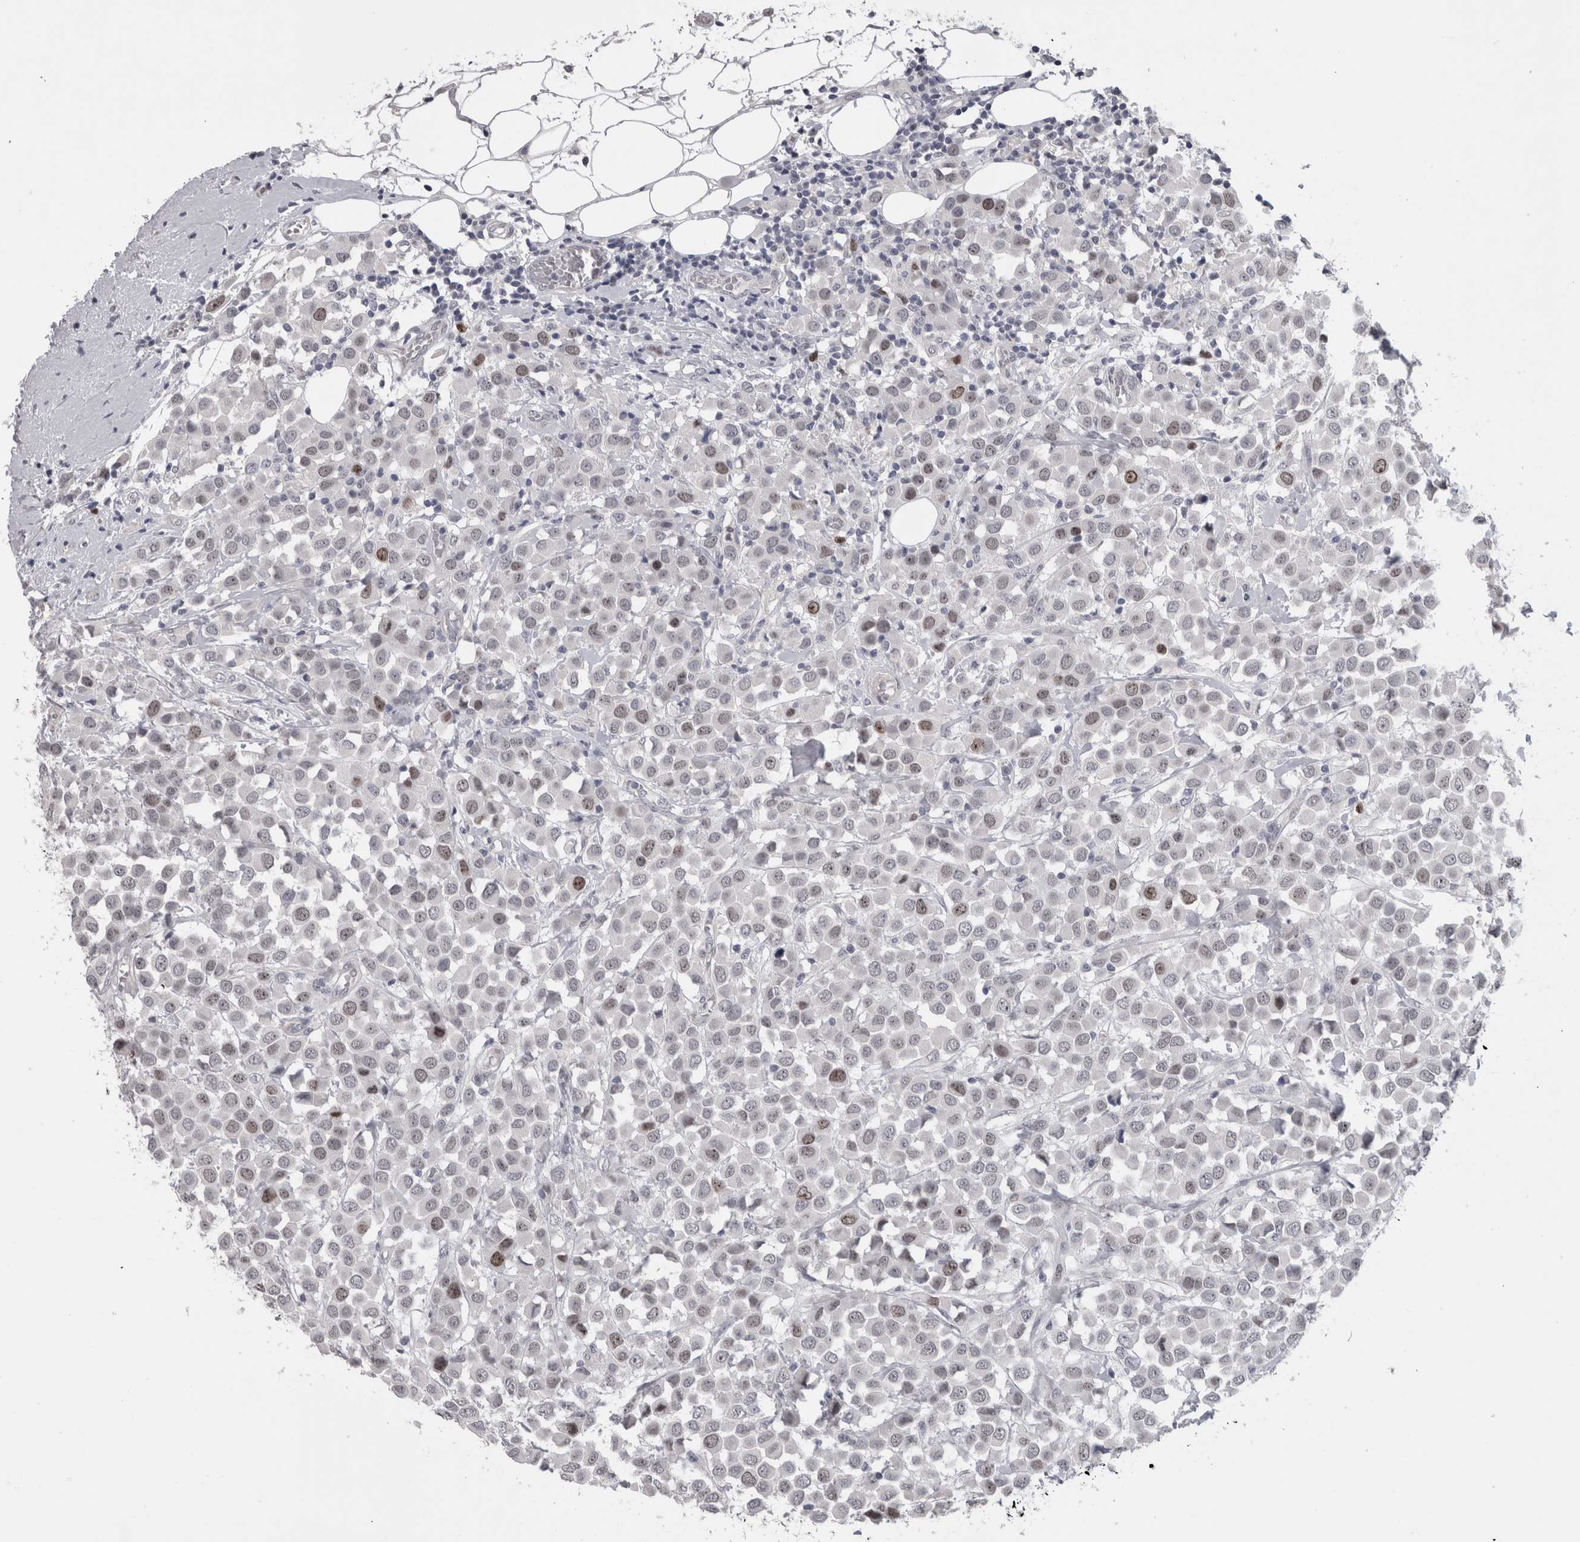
{"staining": {"intensity": "weak", "quantity": ">75%", "location": "nuclear"}, "tissue": "breast cancer", "cell_type": "Tumor cells", "image_type": "cancer", "snomed": [{"axis": "morphology", "description": "Duct carcinoma"}, {"axis": "topography", "description": "Breast"}], "caption": "Human breast cancer stained with a protein marker displays weak staining in tumor cells.", "gene": "KIF18B", "patient": {"sex": "female", "age": 61}}